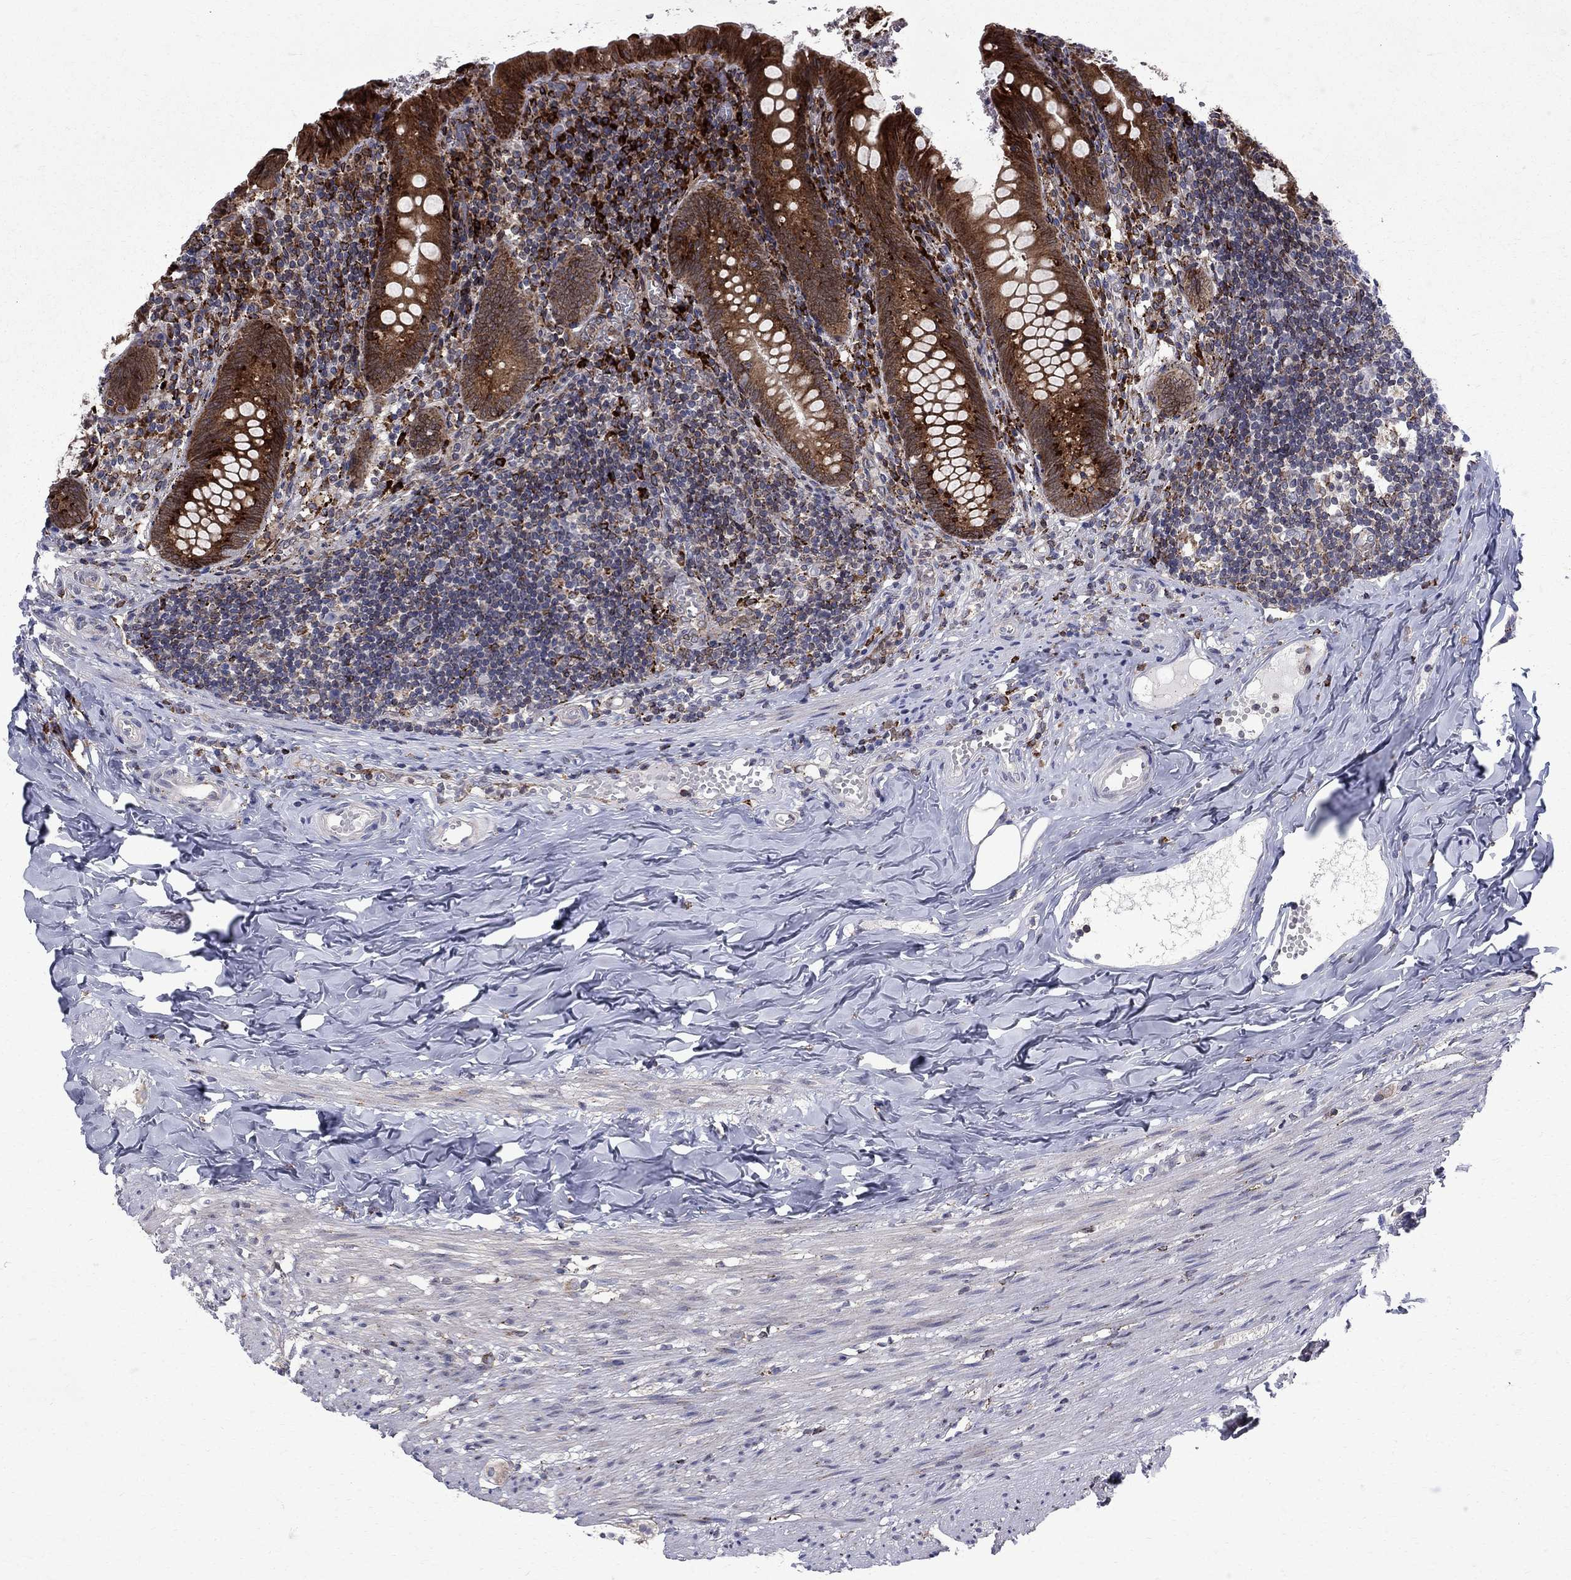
{"staining": {"intensity": "strong", "quantity": "25%-75%", "location": "cytoplasmic/membranous,nuclear"}, "tissue": "appendix", "cell_type": "Glandular cells", "image_type": "normal", "snomed": [{"axis": "morphology", "description": "Normal tissue, NOS"}, {"axis": "topography", "description": "Appendix"}], "caption": "The photomicrograph demonstrates immunohistochemical staining of unremarkable appendix. There is strong cytoplasmic/membranous,nuclear positivity is seen in about 25%-75% of glandular cells.", "gene": "CAB39L", "patient": {"sex": "female", "age": 23}}